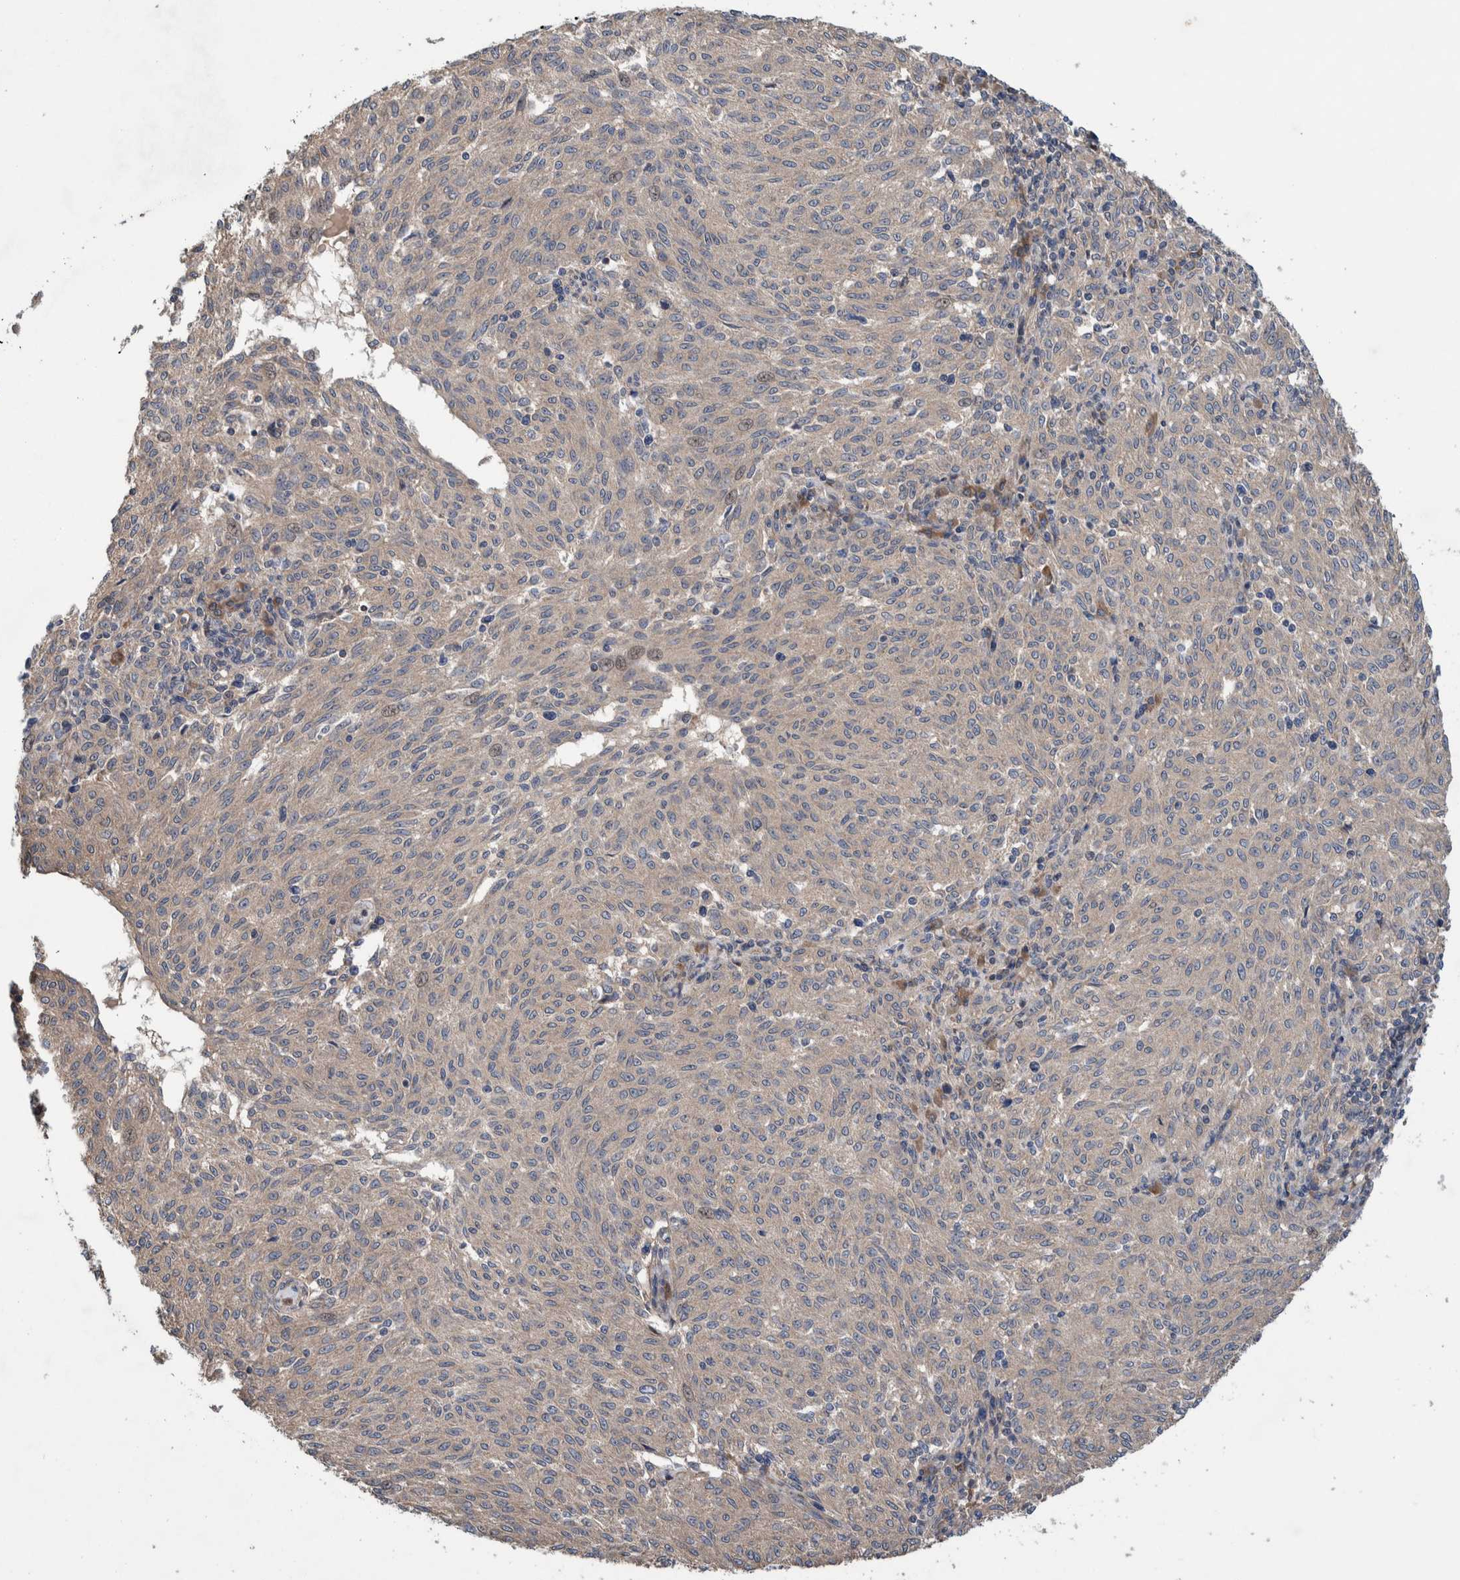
{"staining": {"intensity": "negative", "quantity": "none", "location": "none"}, "tissue": "melanoma", "cell_type": "Tumor cells", "image_type": "cancer", "snomed": [{"axis": "morphology", "description": "Malignant melanoma, NOS"}, {"axis": "topography", "description": "Skin"}], "caption": "Photomicrograph shows no significant protein positivity in tumor cells of malignant melanoma.", "gene": "PIK3R6", "patient": {"sex": "female", "age": 72}}